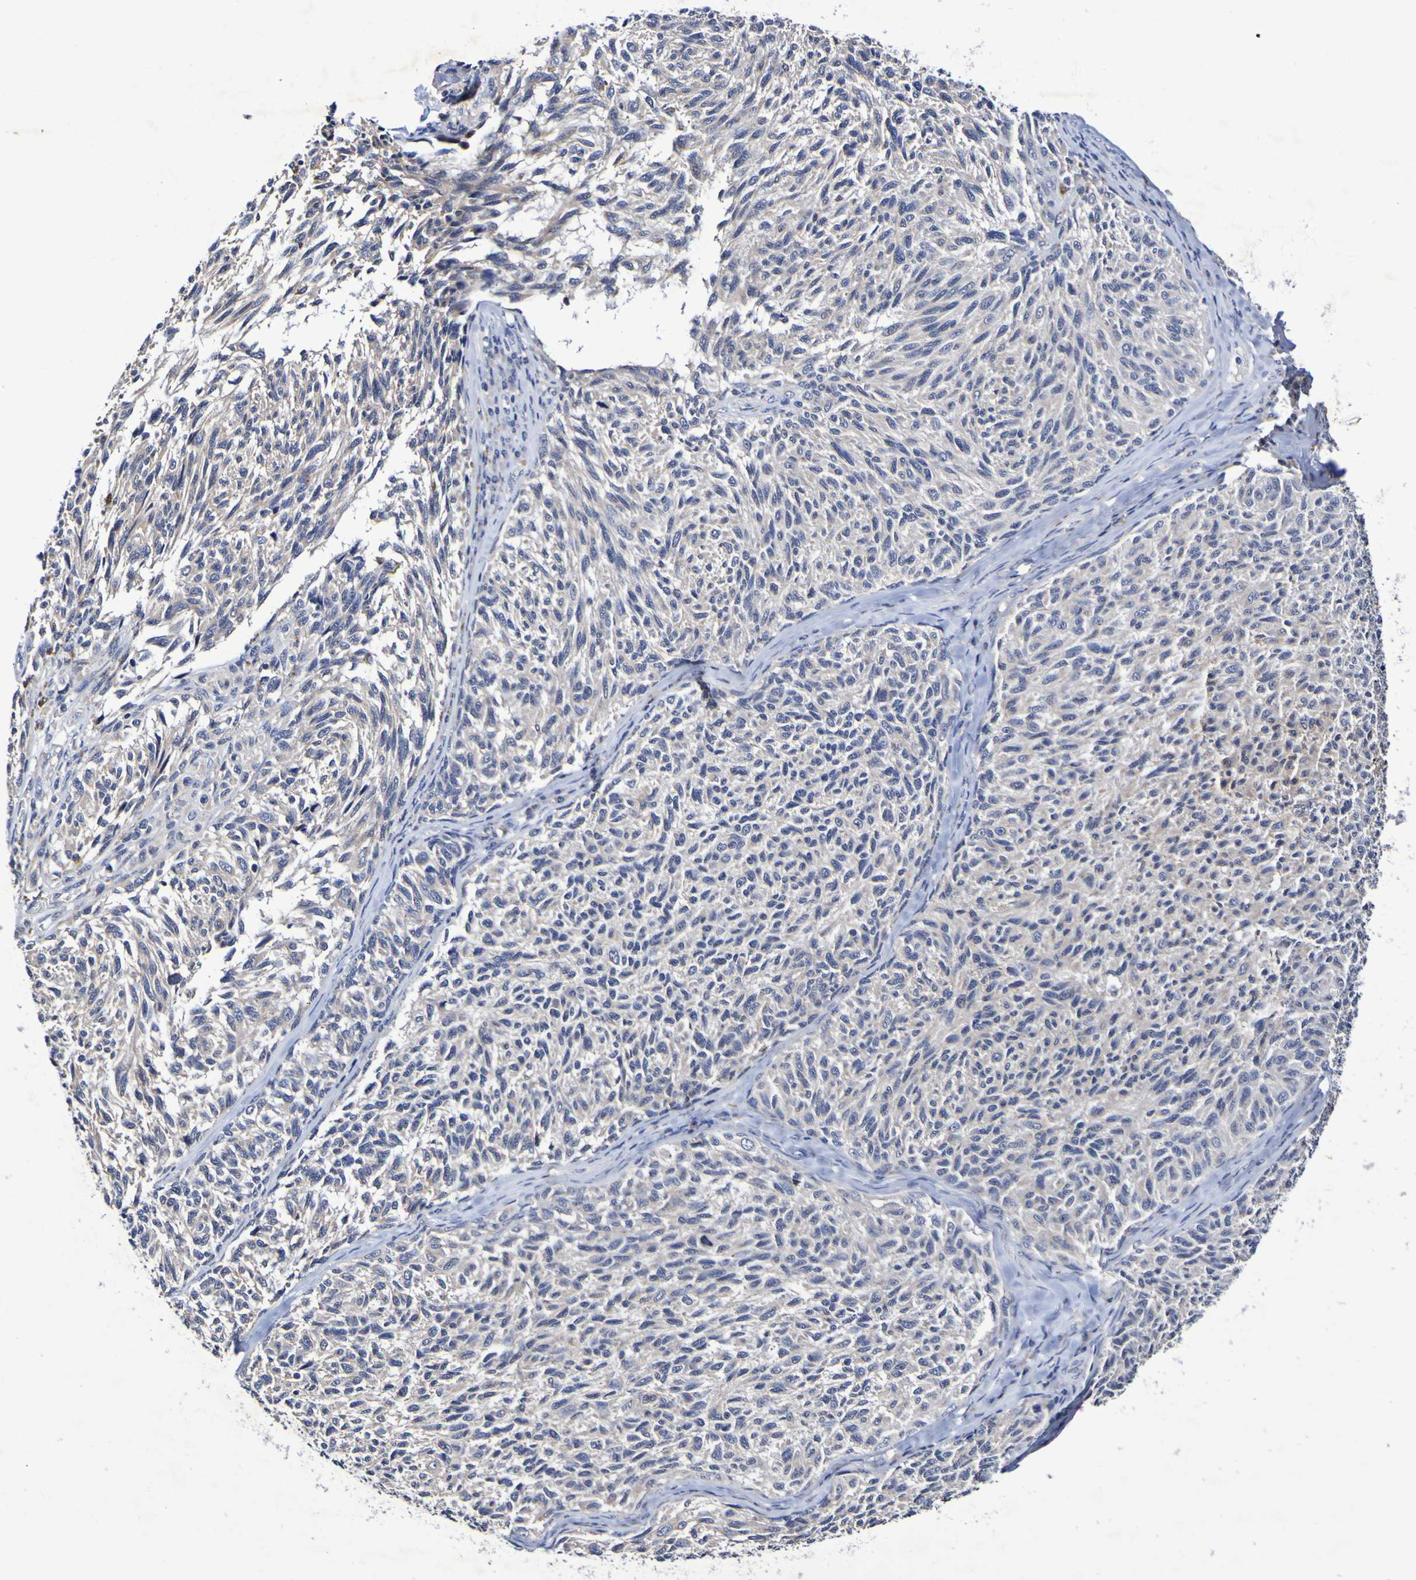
{"staining": {"intensity": "weak", "quantity": ">75%", "location": "cytoplasmic/membranous"}, "tissue": "melanoma", "cell_type": "Tumor cells", "image_type": "cancer", "snomed": [{"axis": "morphology", "description": "Malignant melanoma, NOS"}, {"axis": "topography", "description": "Skin"}], "caption": "Malignant melanoma tissue displays weak cytoplasmic/membranous positivity in approximately >75% of tumor cells, visualized by immunohistochemistry.", "gene": "PTP4A2", "patient": {"sex": "female", "age": 73}}